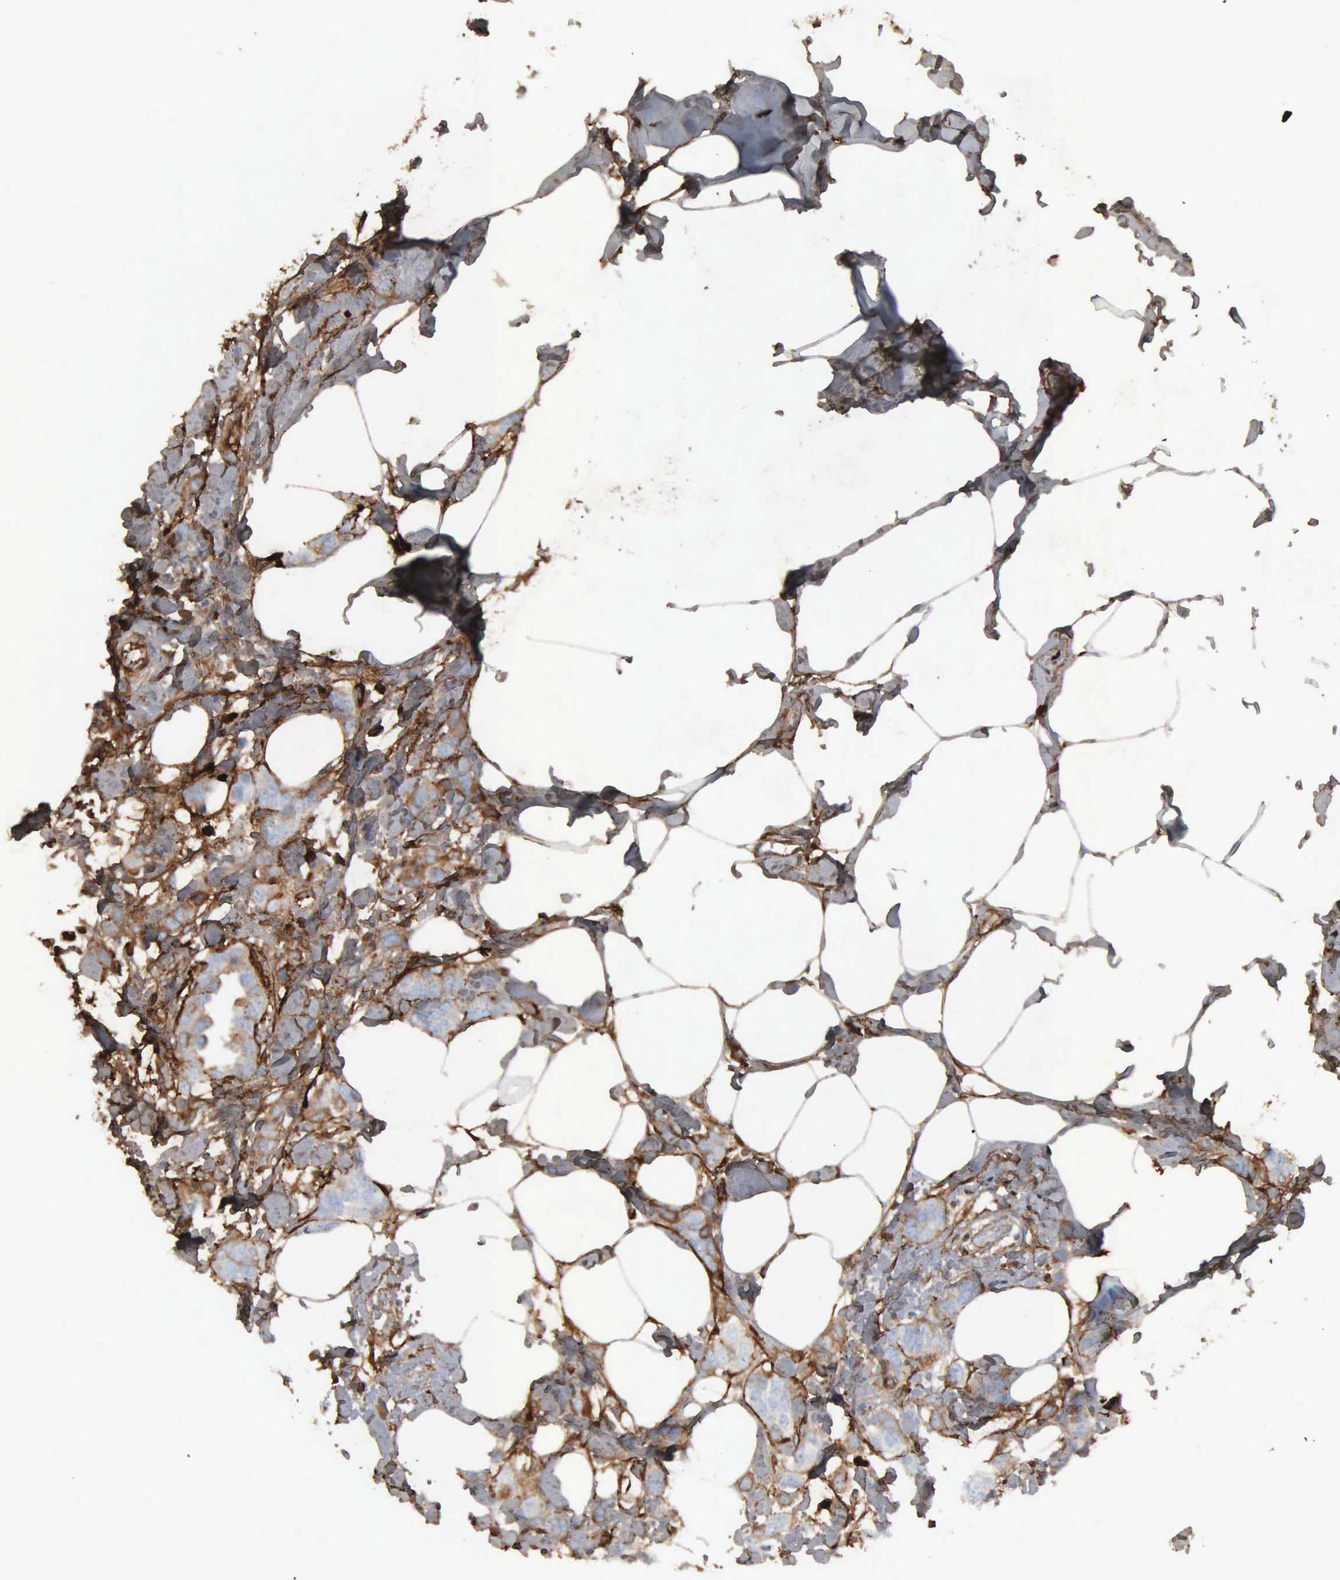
{"staining": {"intensity": "moderate", "quantity": "<25%", "location": "cytoplasmic/membranous"}, "tissue": "breast cancer", "cell_type": "Tumor cells", "image_type": "cancer", "snomed": [{"axis": "morphology", "description": "Normal tissue, NOS"}, {"axis": "morphology", "description": "Duct carcinoma"}, {"axis": "topography", "description": "Breast"}], "caption": "Approximately <25% of tumor cells in human breast infiltrating ductal carcinoma demonstrate moderate cytoplasmic/membranous protein expression as visualized by brown immunohistochemical staining.", "gene": "FN1", "patient": {"sex": "female", "age": 50}}